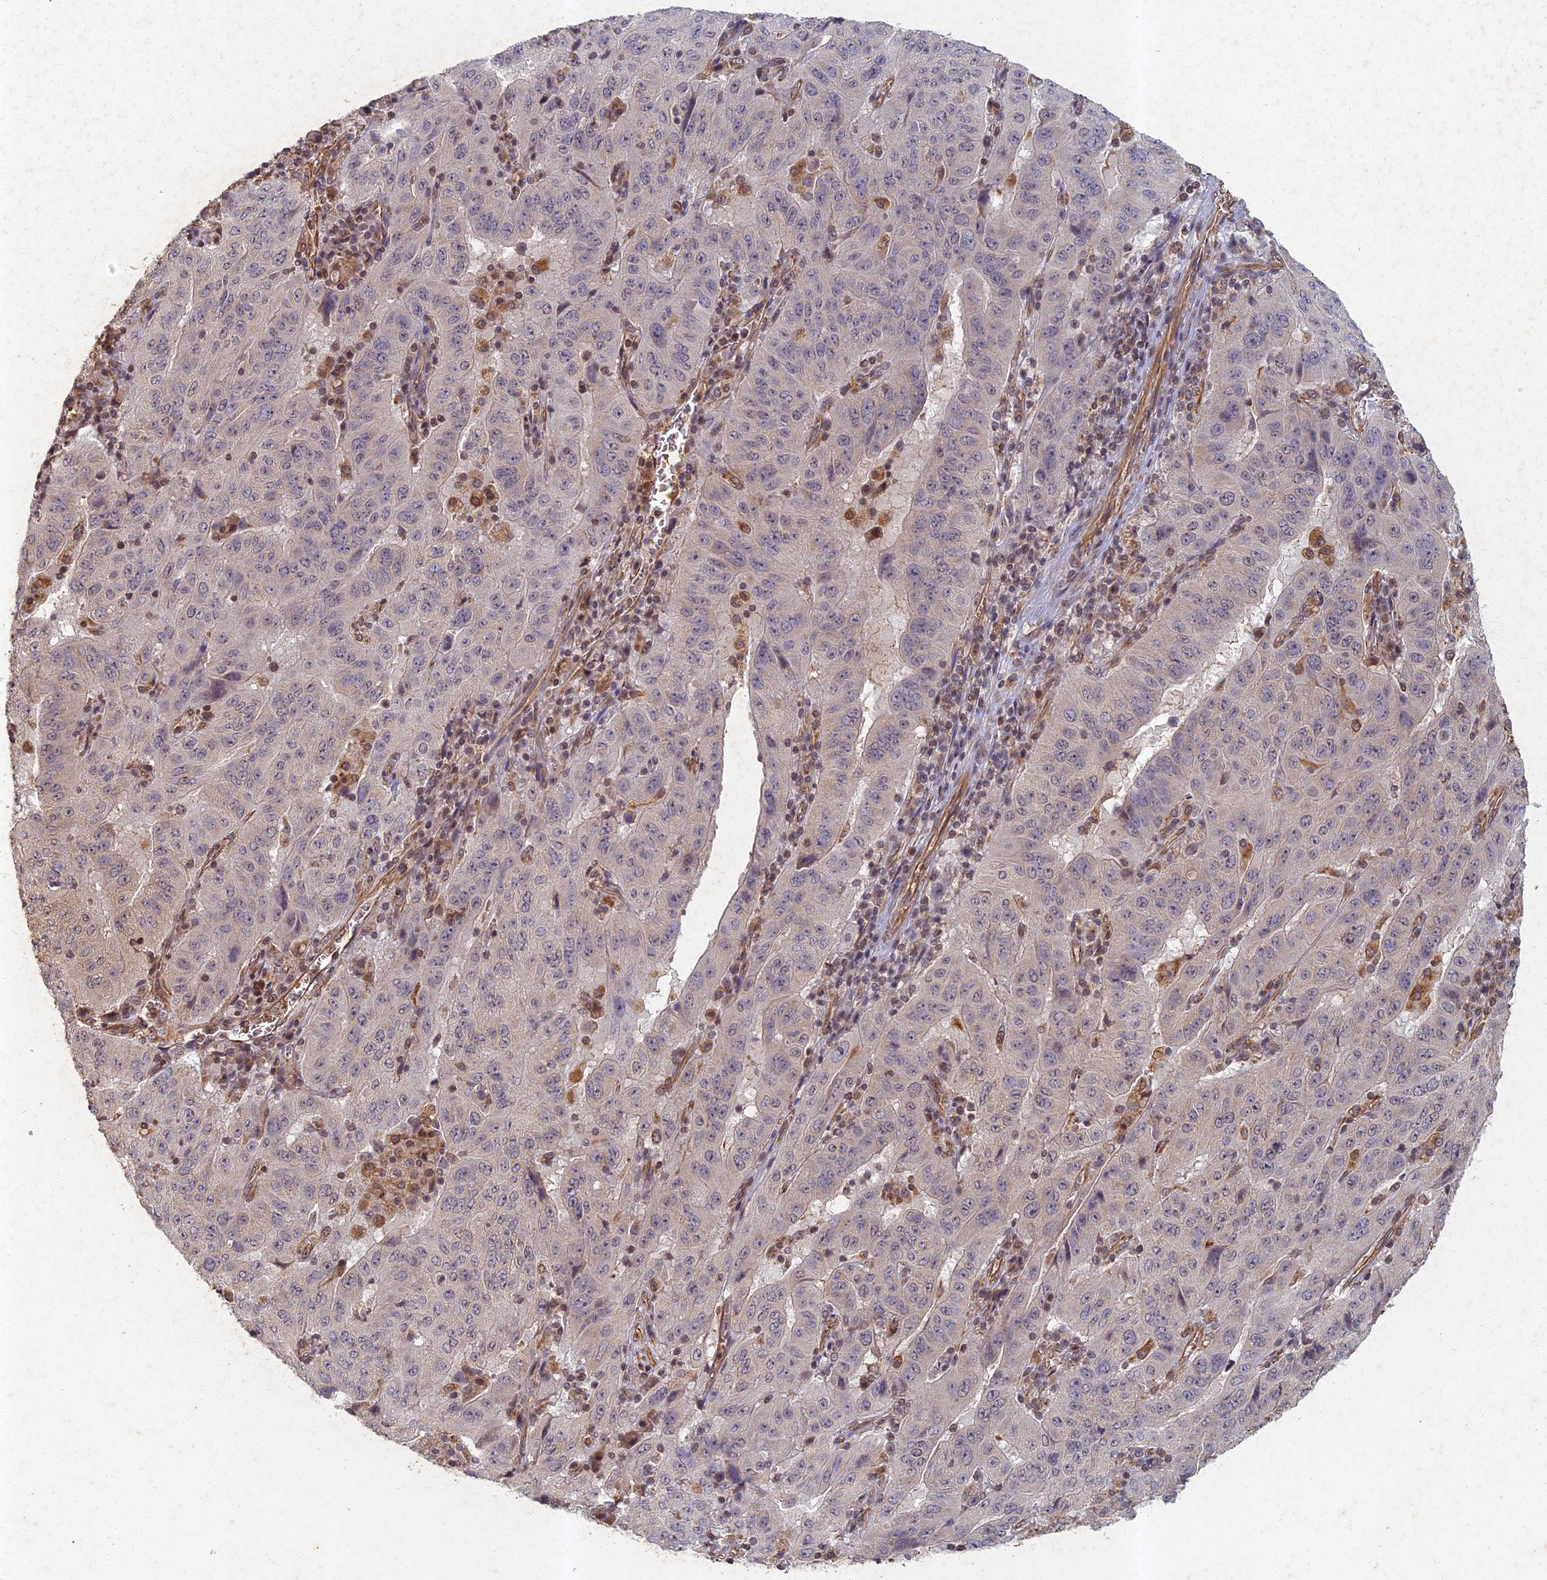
{"staining": {"intensity": "negative", "quantity": "none", "location": "none"}, "tissue": "pancreatic cancer", "cell_type": "Tumor cells", "image_type": "cancer", "snomed": [{"axis": "morphology", "description": "Adenocarcinoma, NOS"}, {"axis": "topography", "description": "Pancreas"}], "caption": "An immunohistochemistry histopathology image of pancreatic cancer (adenocarcinoma) is shown. There is no staining in tumor cells of pancreatic cancer (adenocarcinoma).", "gene": "ABCB10", "patient": {"sex": "male", "age": 63}}